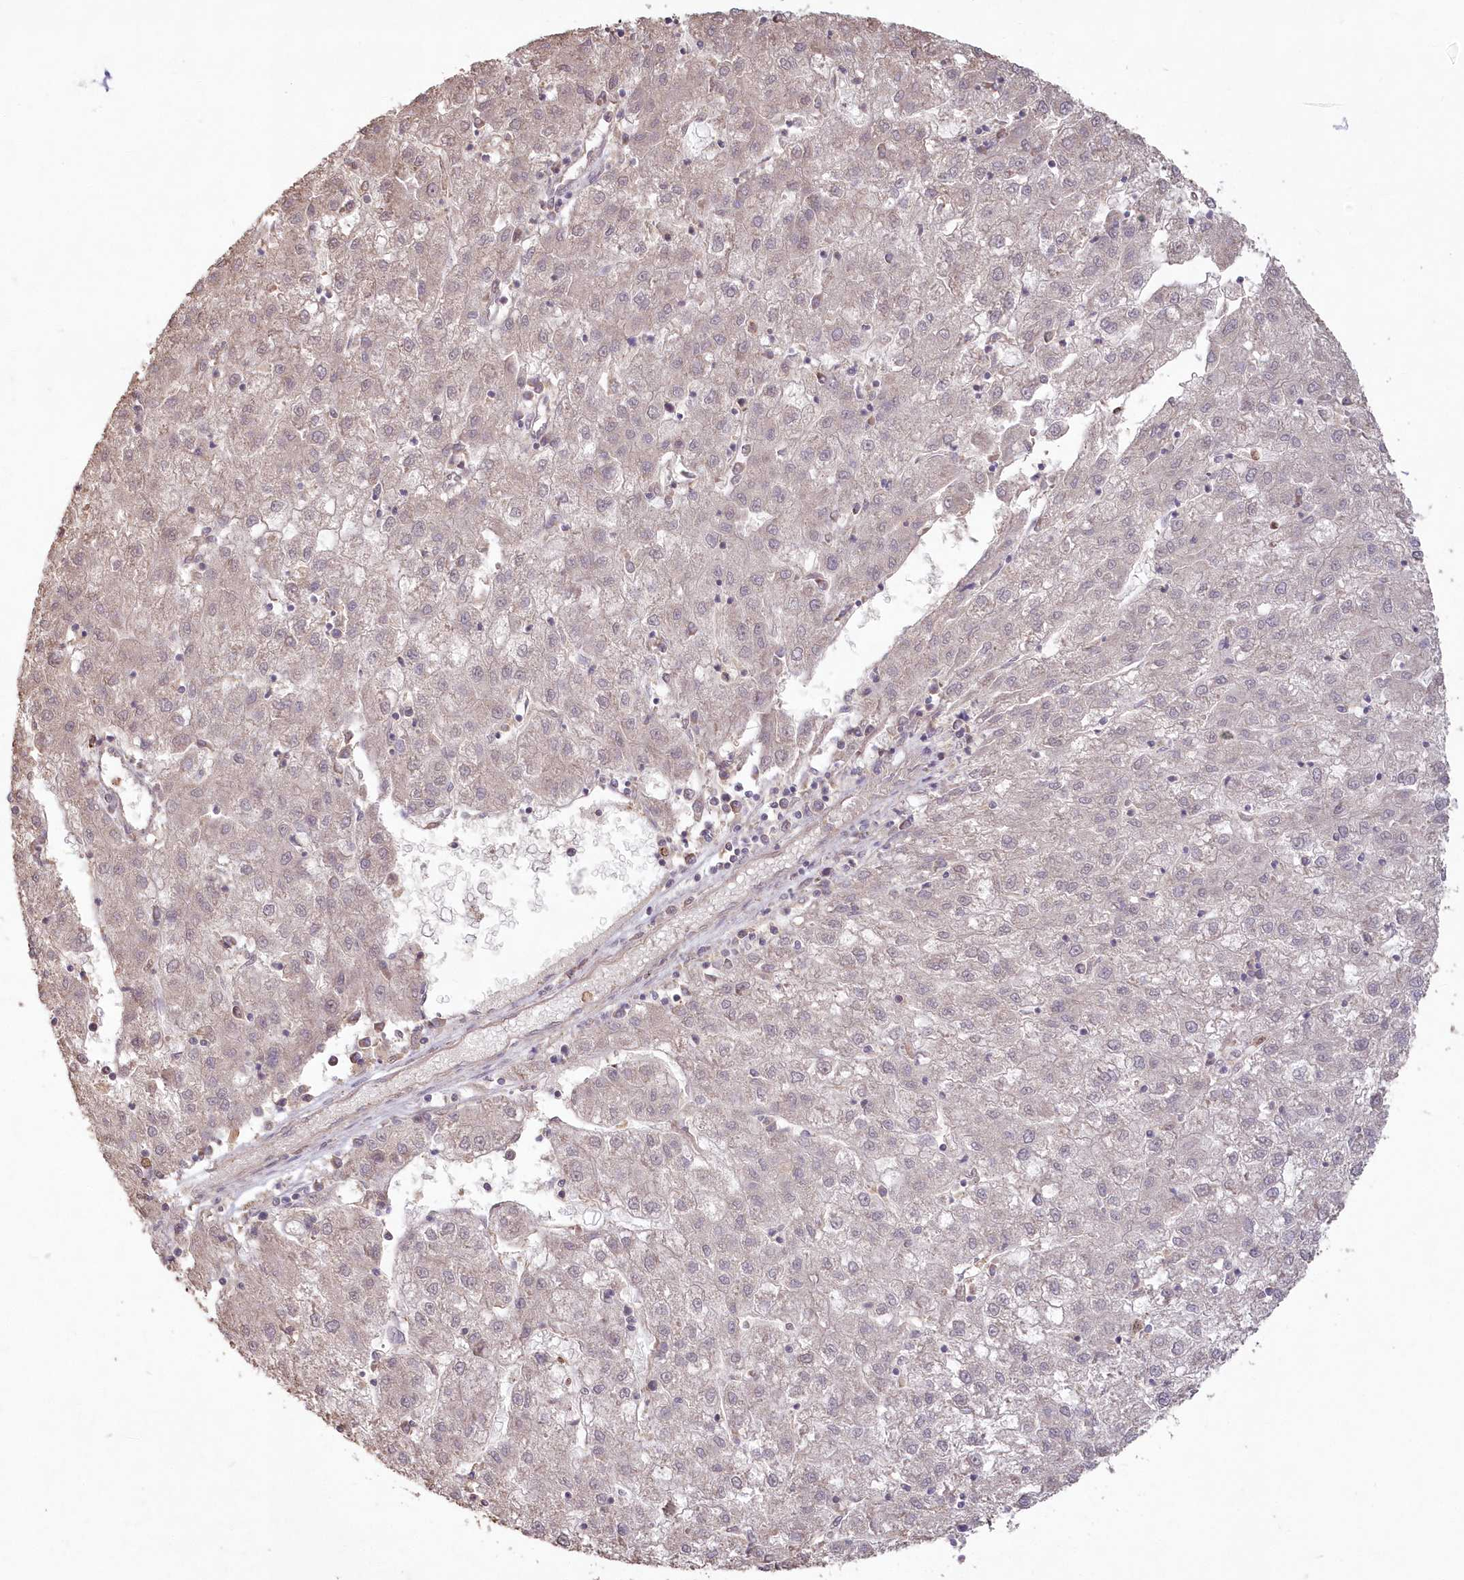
{"staining": {"intensity": "negative", "quantity": "none", "location": "none"}, "tissue": "liver cancer", "cell_type": "Tumor cells", "image_type": "cancer", "snomed": [{"axis": "morphology", "description": "Carcinoma, Hepatocellular, NOS"}, {"axis": "topography", "description": "Liver"}], "caption": "Human liver cancer stained for a protein using immunohistochemistry (IHC) exhibits no positivity in tumor cells.", "gene": "PDS5A", "patient": {"sex": "male", "age": 72}}